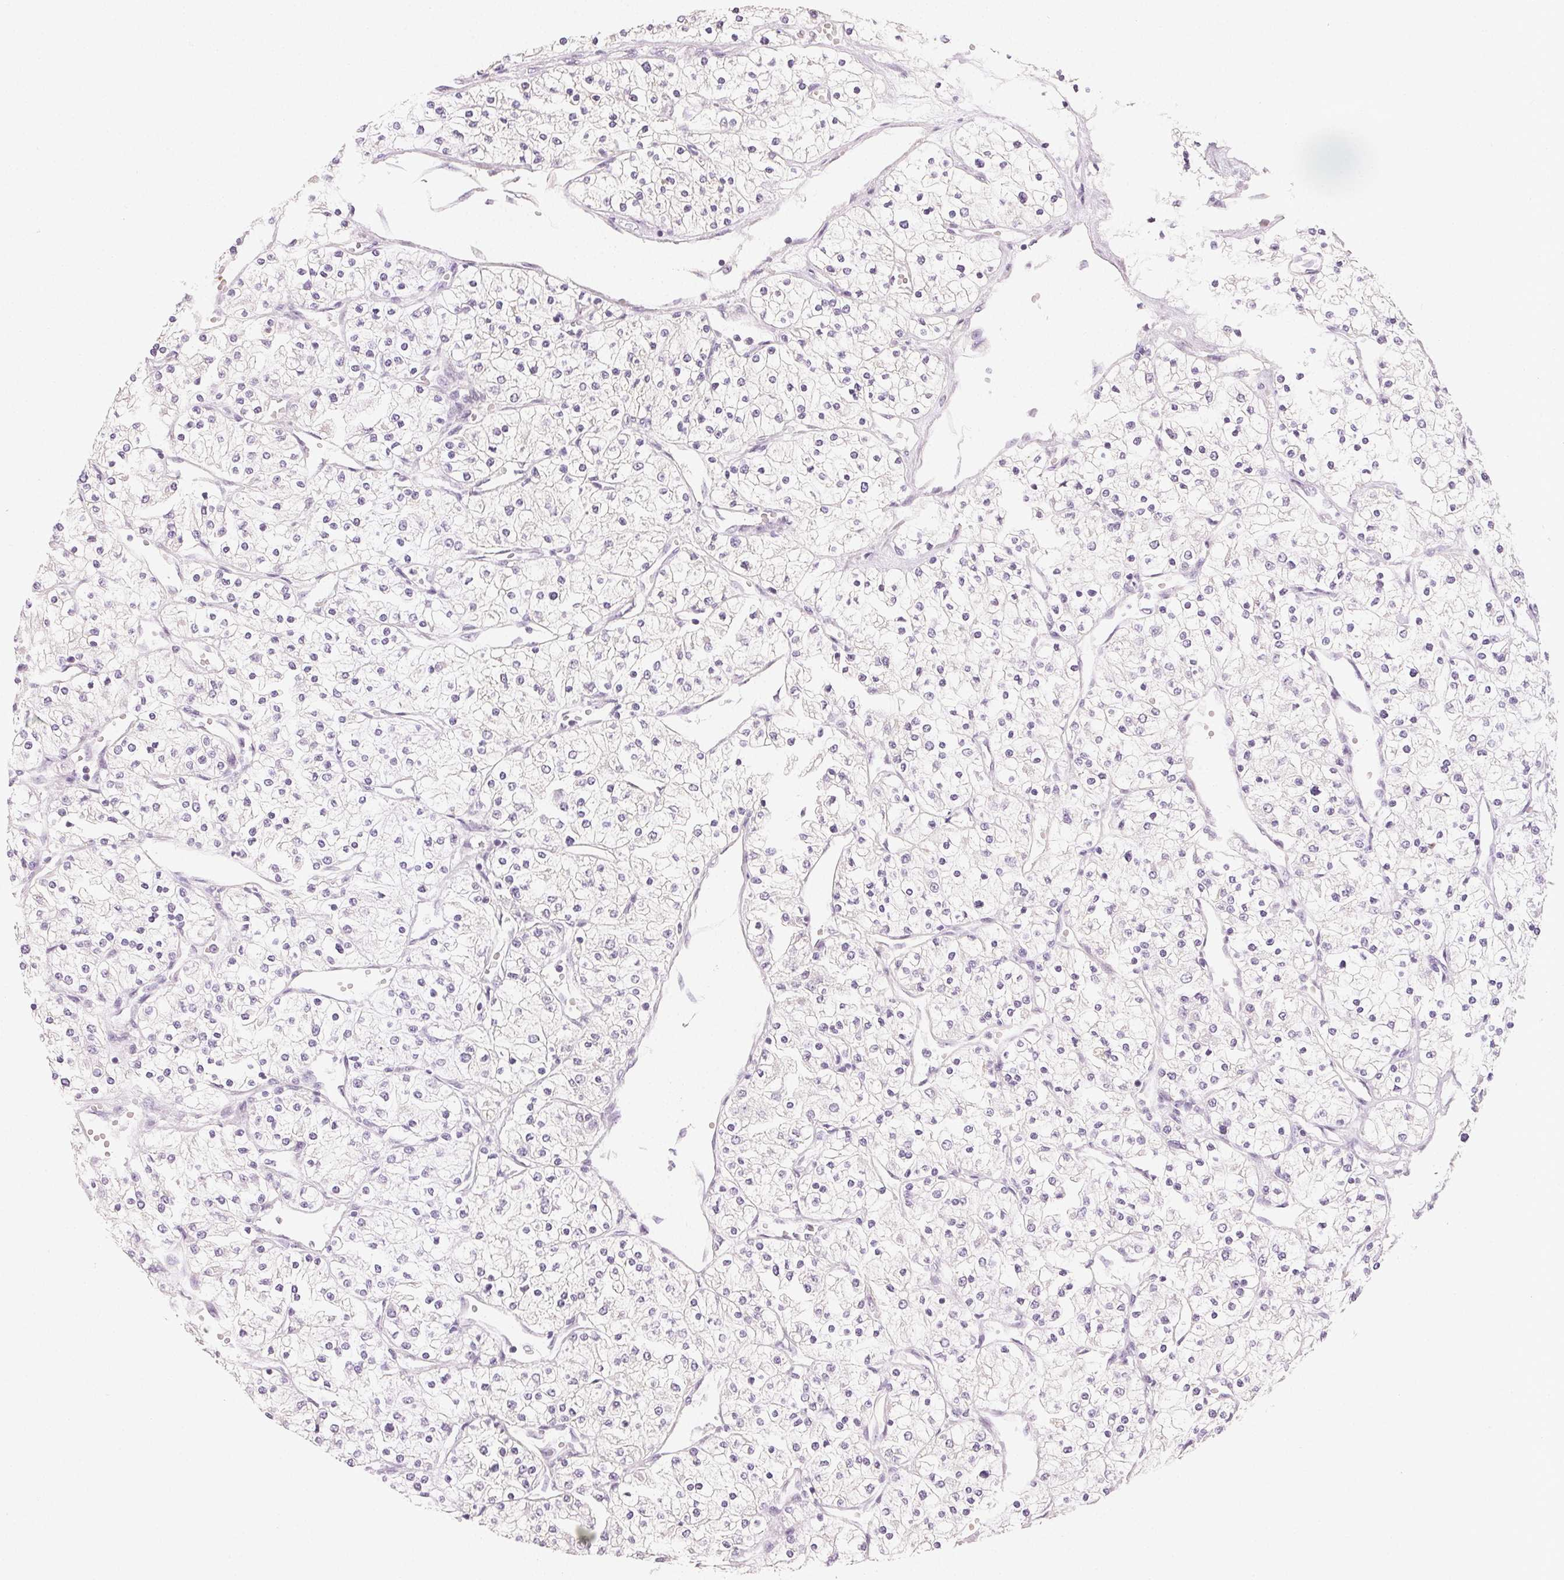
{"staining": {"intensity": "negative", "quantity": "none", "location": "none"}, "tissue": "renal cancer", "cell_type": "Tumor cells", "image_type": "cancer", "snomed": [{"axis": "morphology", "description": "Adenocarcinoma, NOS"}, {"axis": "topography", "description": "Kidney"}], "caption": "IHC histopathology image of renal adenocarcinoma stained for a protein (brown), which displays no staining in tumor cells.", "gene": "MYBL1", "patient": {"sex": "male", "age": 80}}